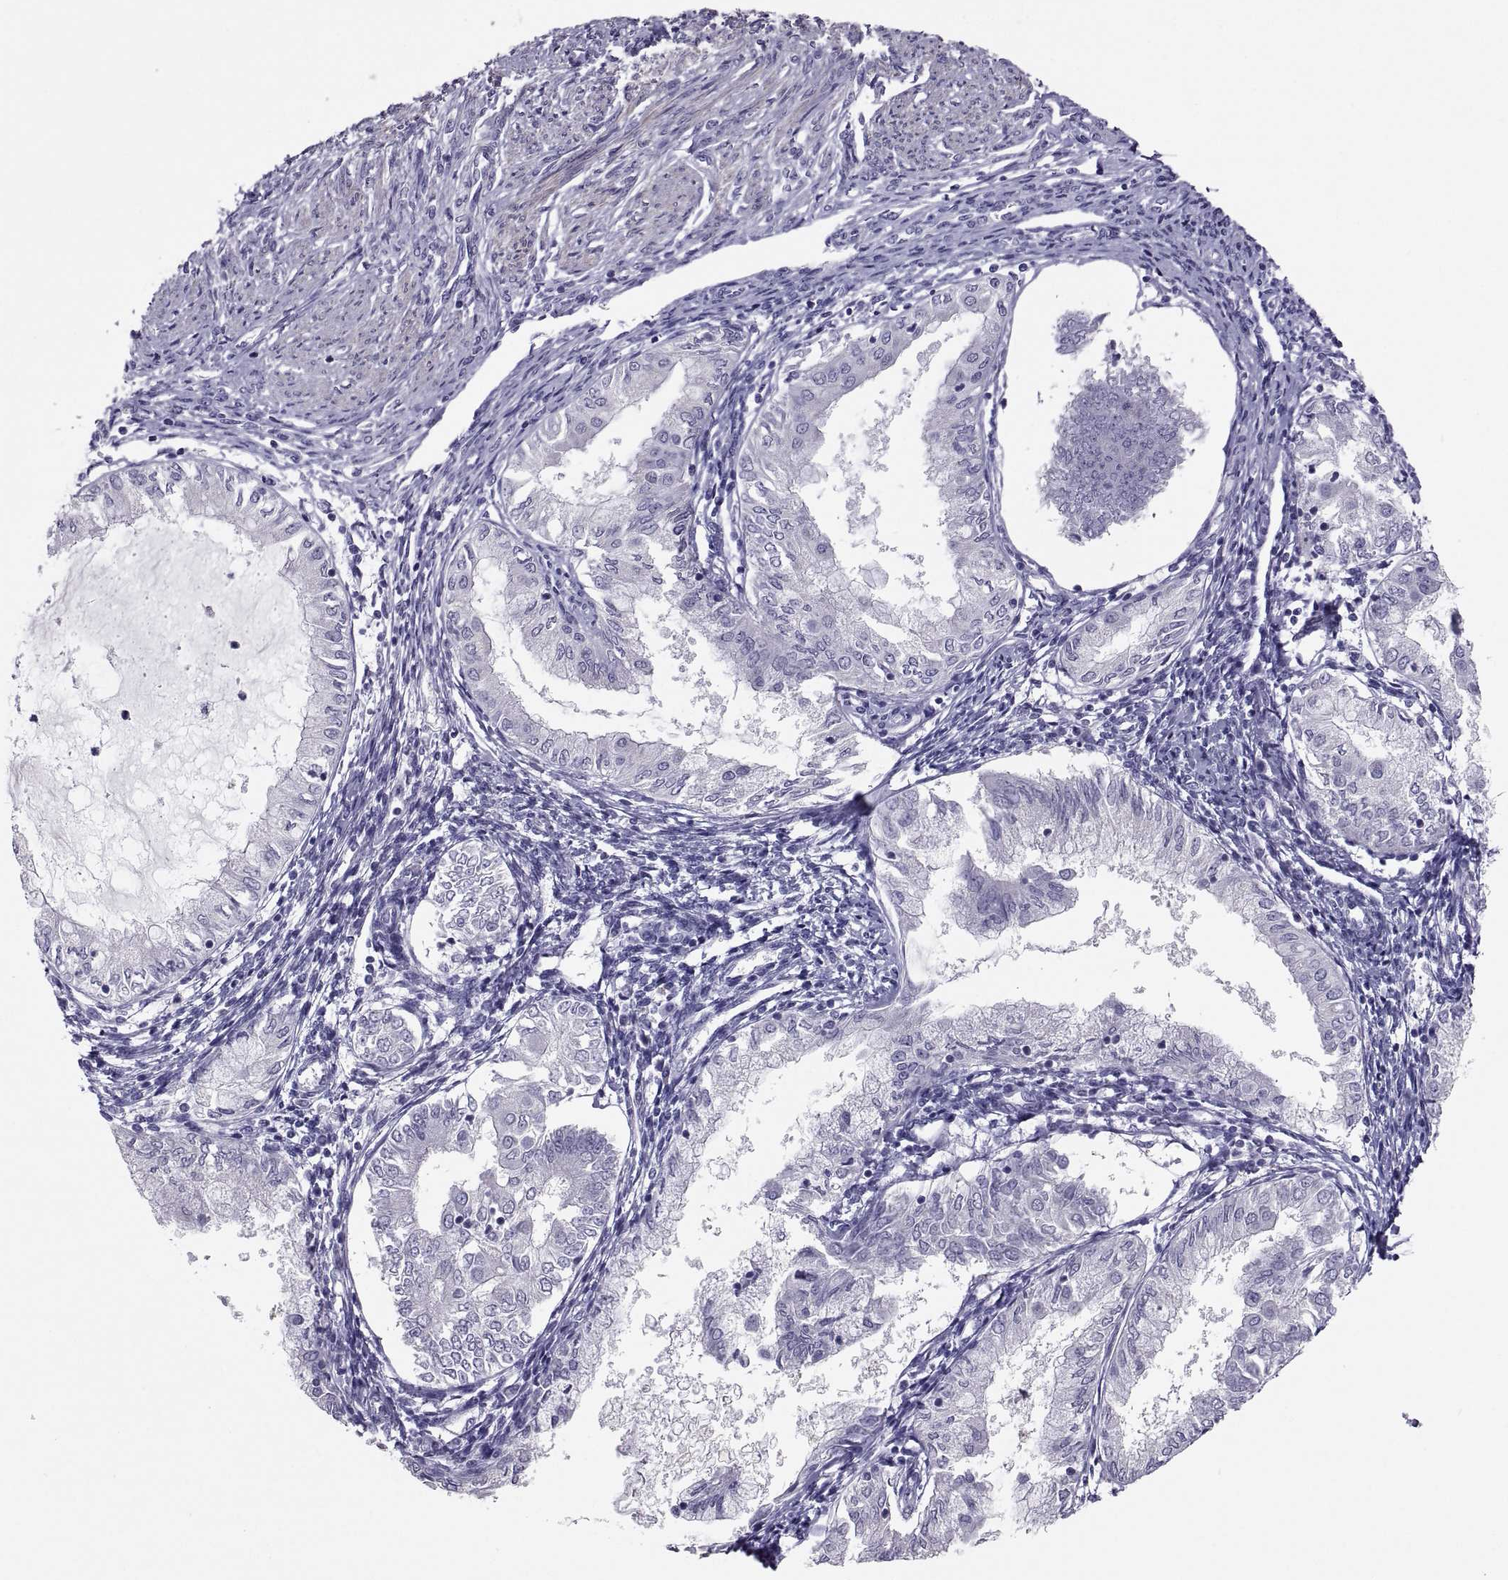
{"staining": {"intensity": "negative", "quantity": "none", "location": "none"}, "tissue": "endometrial cancer", "cell_type": "Tumor cells", "image_type": "cancer", "snomed": [{"axis": "morphology", "description": "Adenocarcinoma, NOS"}, {"axis": "topography", "description": "Endometrium"}], "caption": "Photomicrograph shows no significant protein positivity in tumor cells of adenocarcinoma (endometrial). (DAB immunohistochemistry (IHC) with hematoxylin counter stain).", "gene": "IGSF1", "patient": {"sex": "female", "age": 68}}